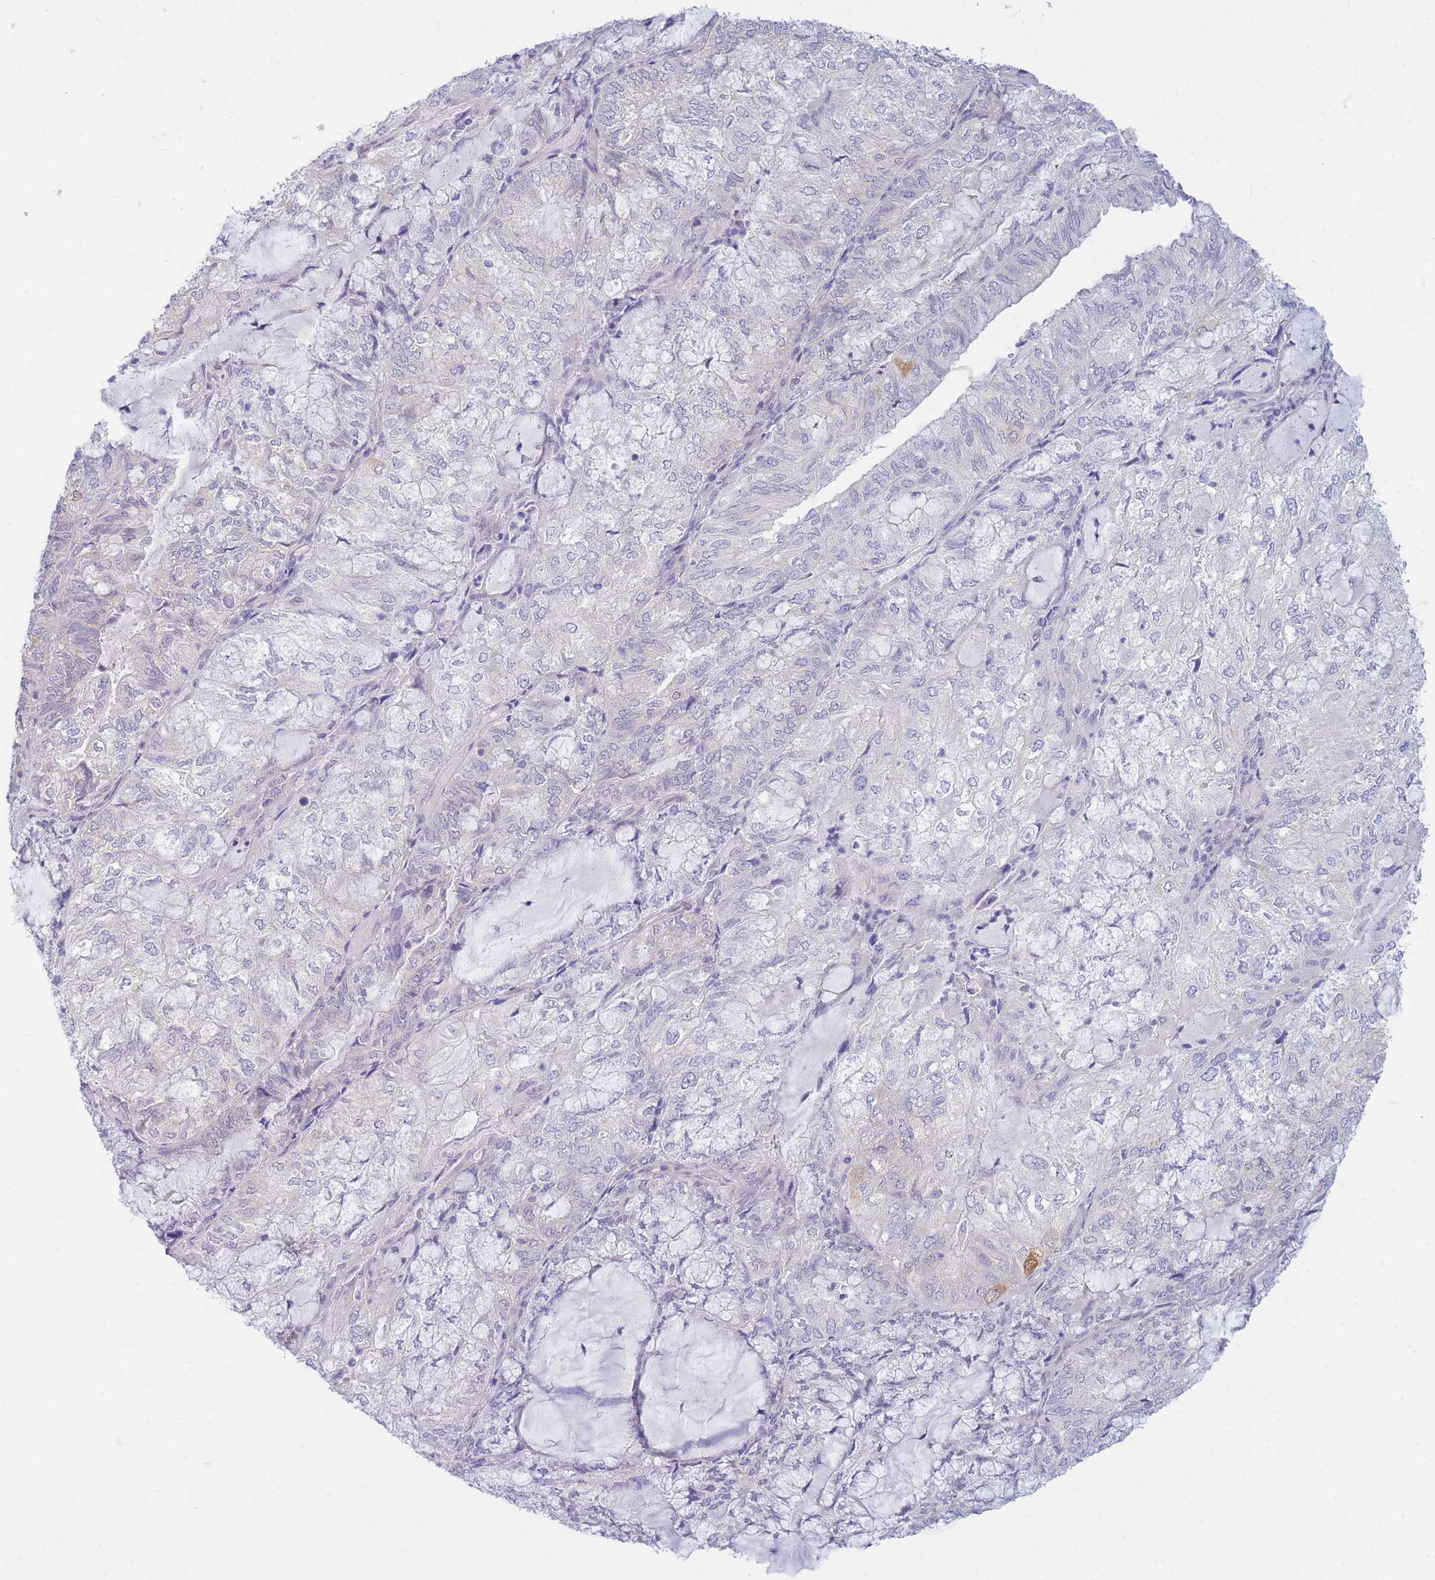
{"staining": {"intensity": "moderate", "quantity": "<25%", "location": "cytoplasmic/membranous"}, "tissue": "endometrial cancer", "cell_type": "Tumor cells", "image_type": "cancer", "snomed": [{"axis": "morphology", "description": "Adenocarcinoma, NOS"}, {"axis": "topography", "description": "Endometrium"}], "caption": "Immunohistochemistry (IHC) (DAB) staining of human adenocarcinoma (endometrial) shows moderate cytoplasmic/membranous protein staining in about <25% of tumor cells. (DAB IHC, brown staining for protein, blue staining for nuclei).", "gene": "SUGT1", "patient": {"sex": "female", "age": 81}}